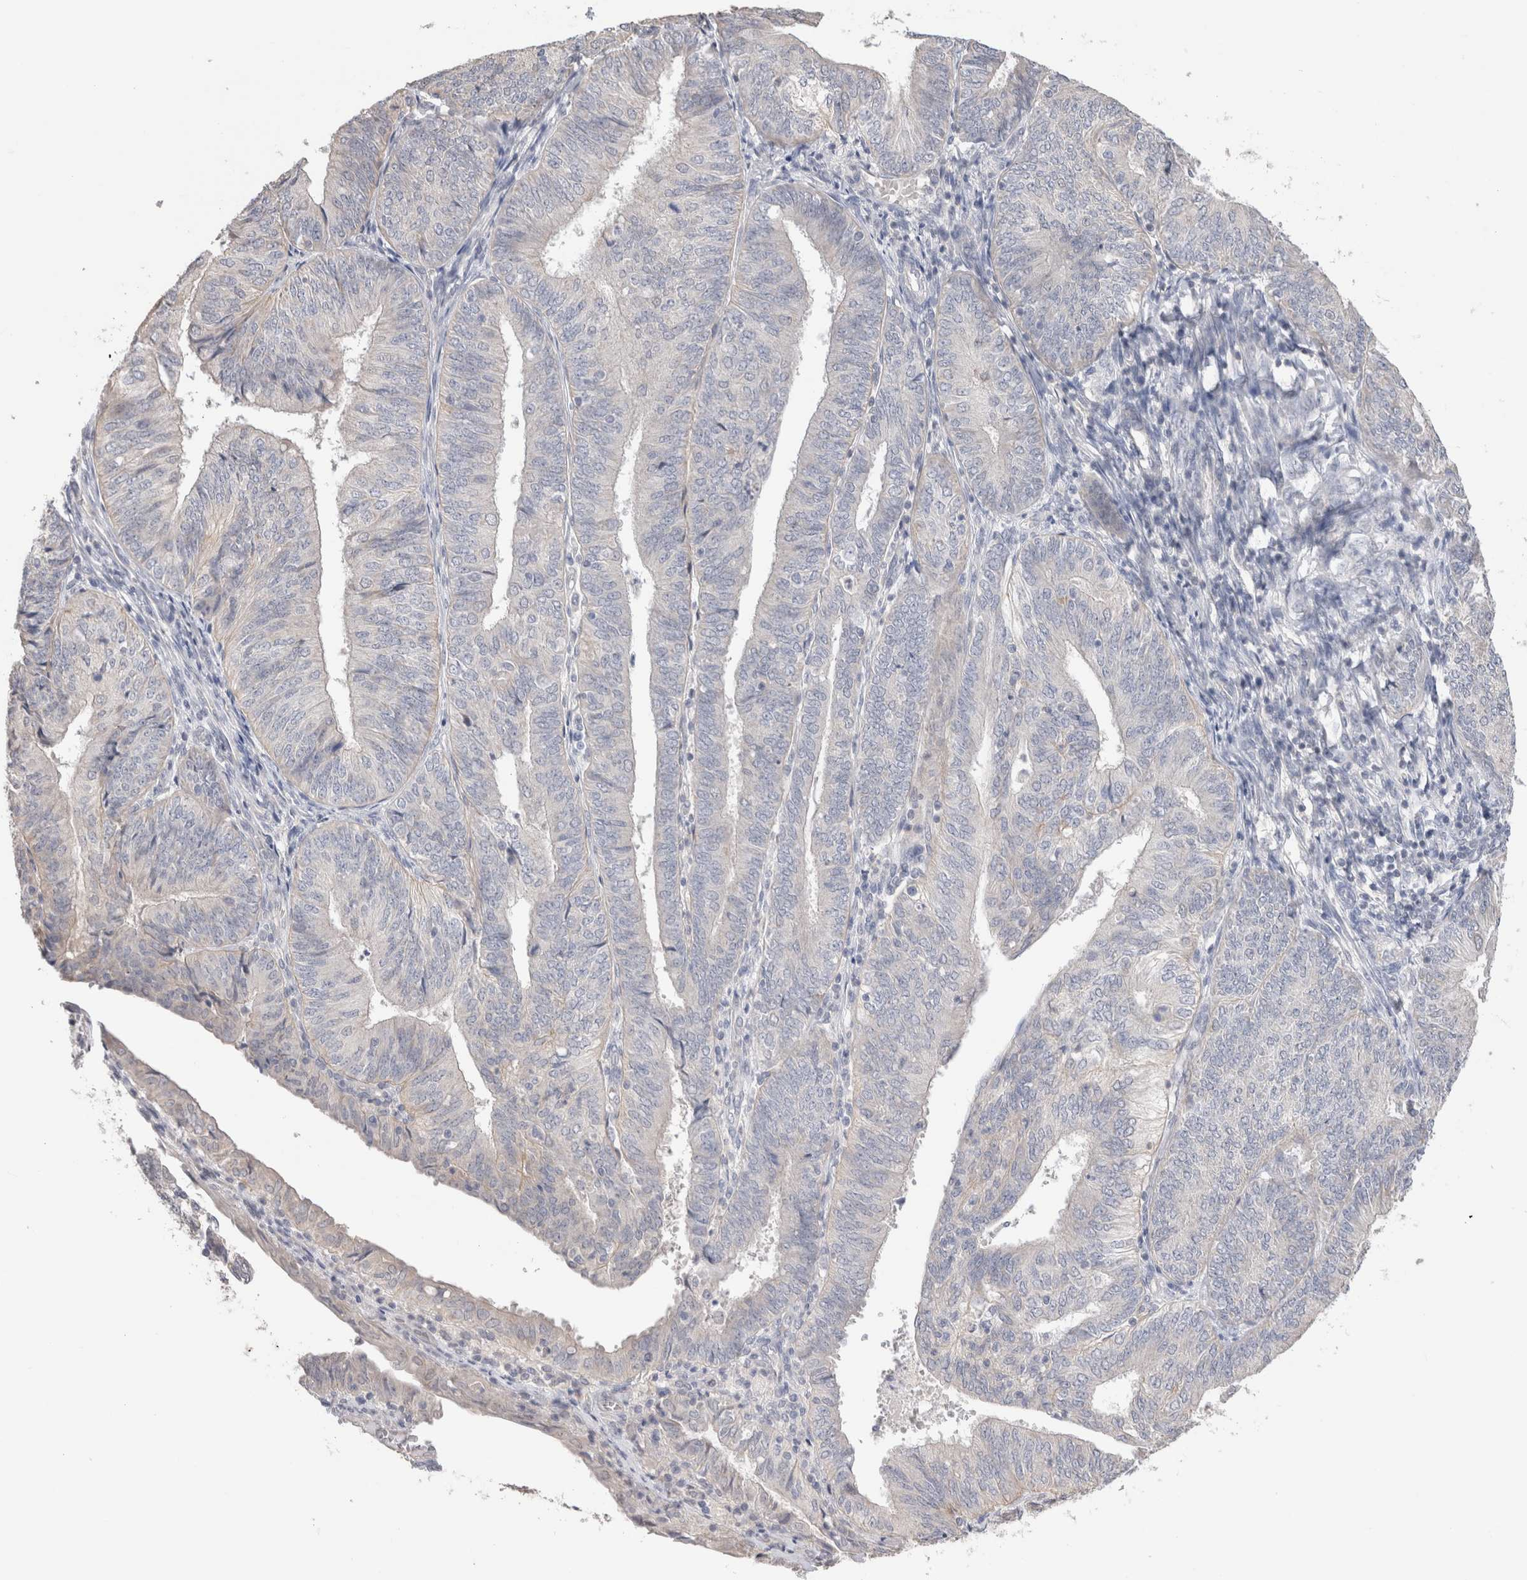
{"staining": {"intensity": "negative", "quantity": "none", "location": "none"}, "tissue": "endometrial cancer", "cell_type": "Tumor cells", "image_type": "cancer", "snomed": [{"axis": "morphology", "description": "Adenocarcinoma, NOS"}, {"axis": "topography", "description": "Endometrium"}], "caption": "Adenocarcinoma (endometrial) stained for a protein using immunohistochemistry shows no positivity tumor cells.", "gene": "DMD", "patient": {"sex": "female", "age": 58}}